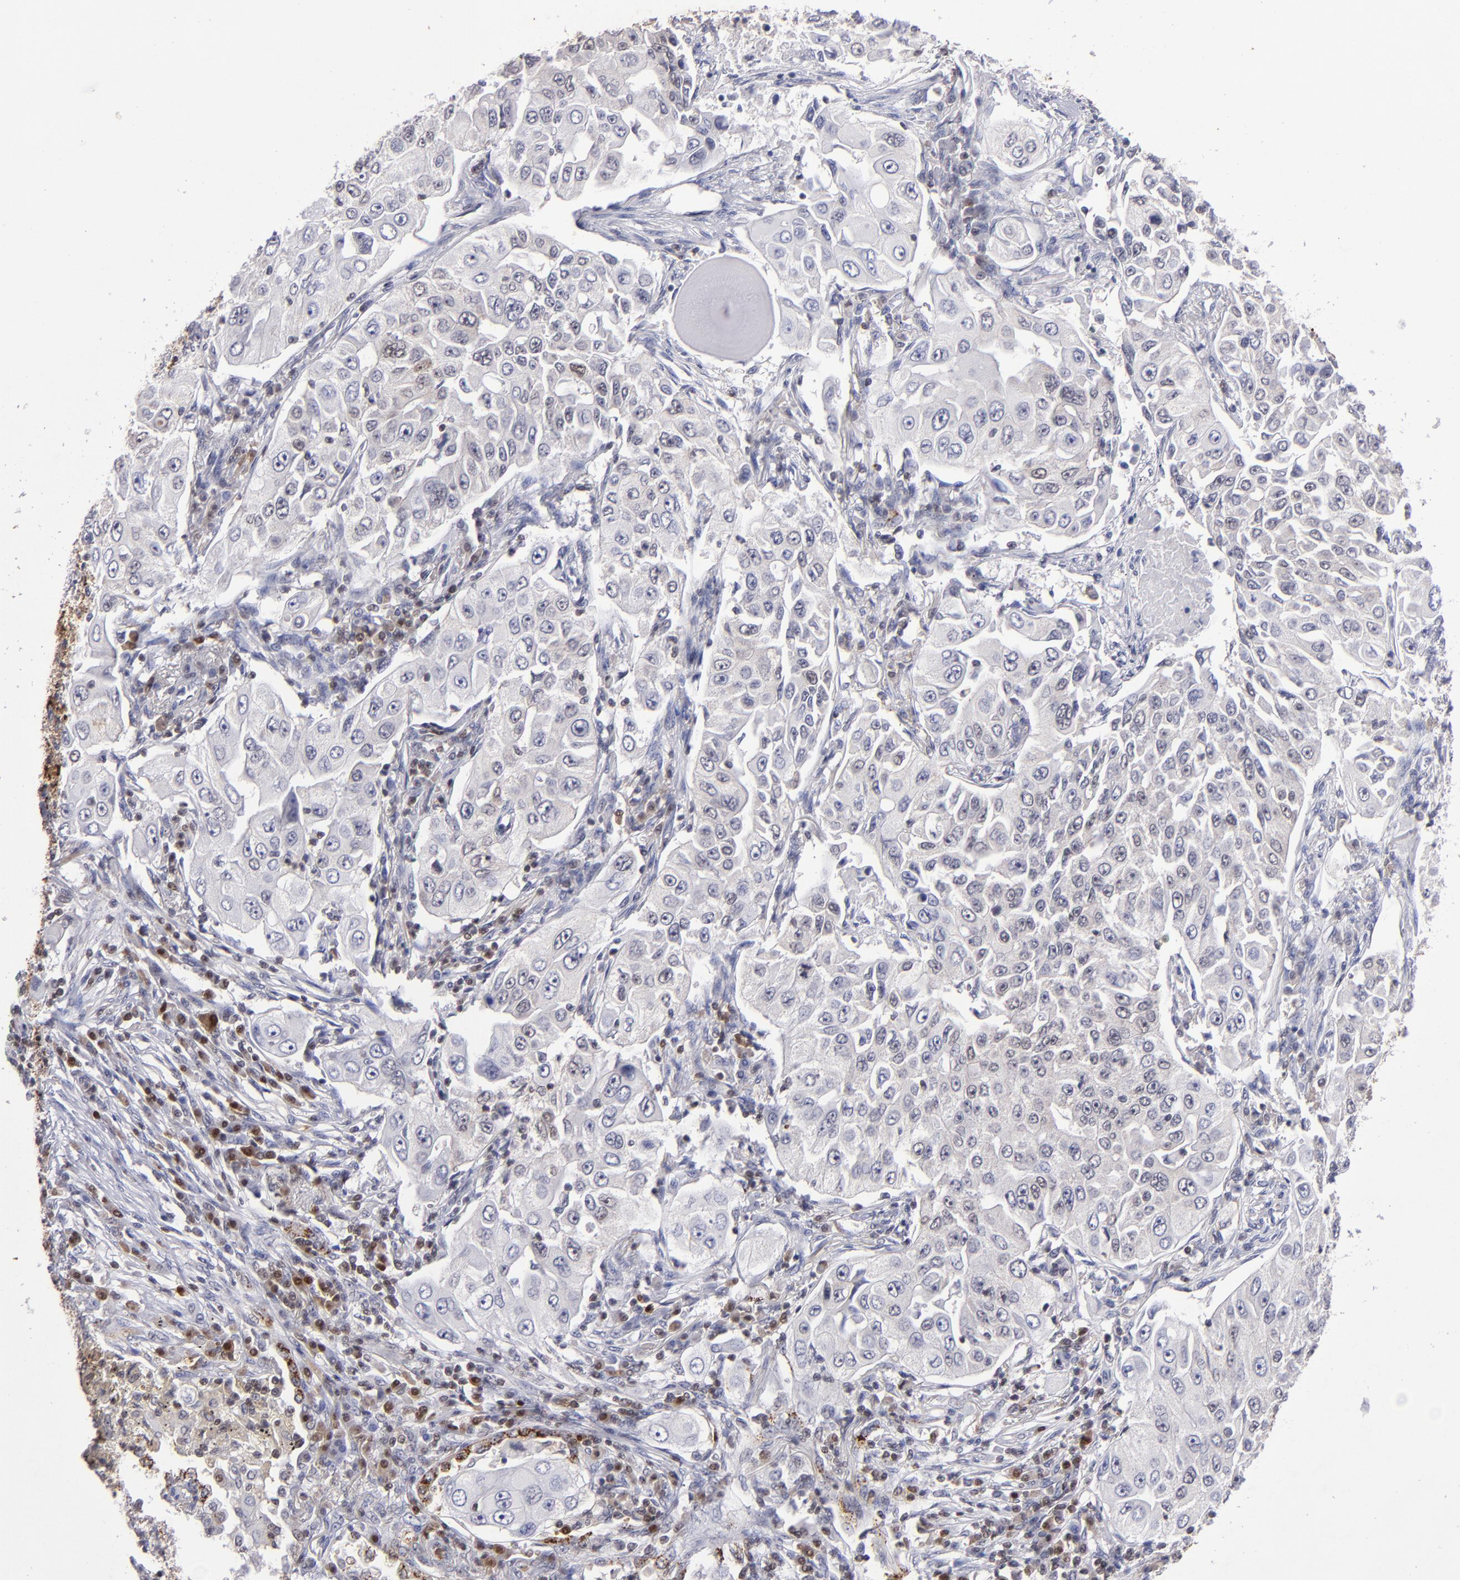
{"staining": {"intensity": "negative", "quantity": "none", "location": "none"}, "tissue": "lung cancer", "cell_type": "Tumor cells", "image_type": "cancer", "snomed": [{"axis": "morphology", "description": "Adenocarcinoma, NOS"}, {"axis": "topography", "description": "Lung"}], "caption": "Immunohistochemistry (IHC) of lung cancer (adenocarcinoma) reveals no staining in tumor cells. (Immunohistochemistry (IHC), brightfield microscopy, high magnification).", "gene": "MGMT", "patient": {"sex": "male", "age": 84}}